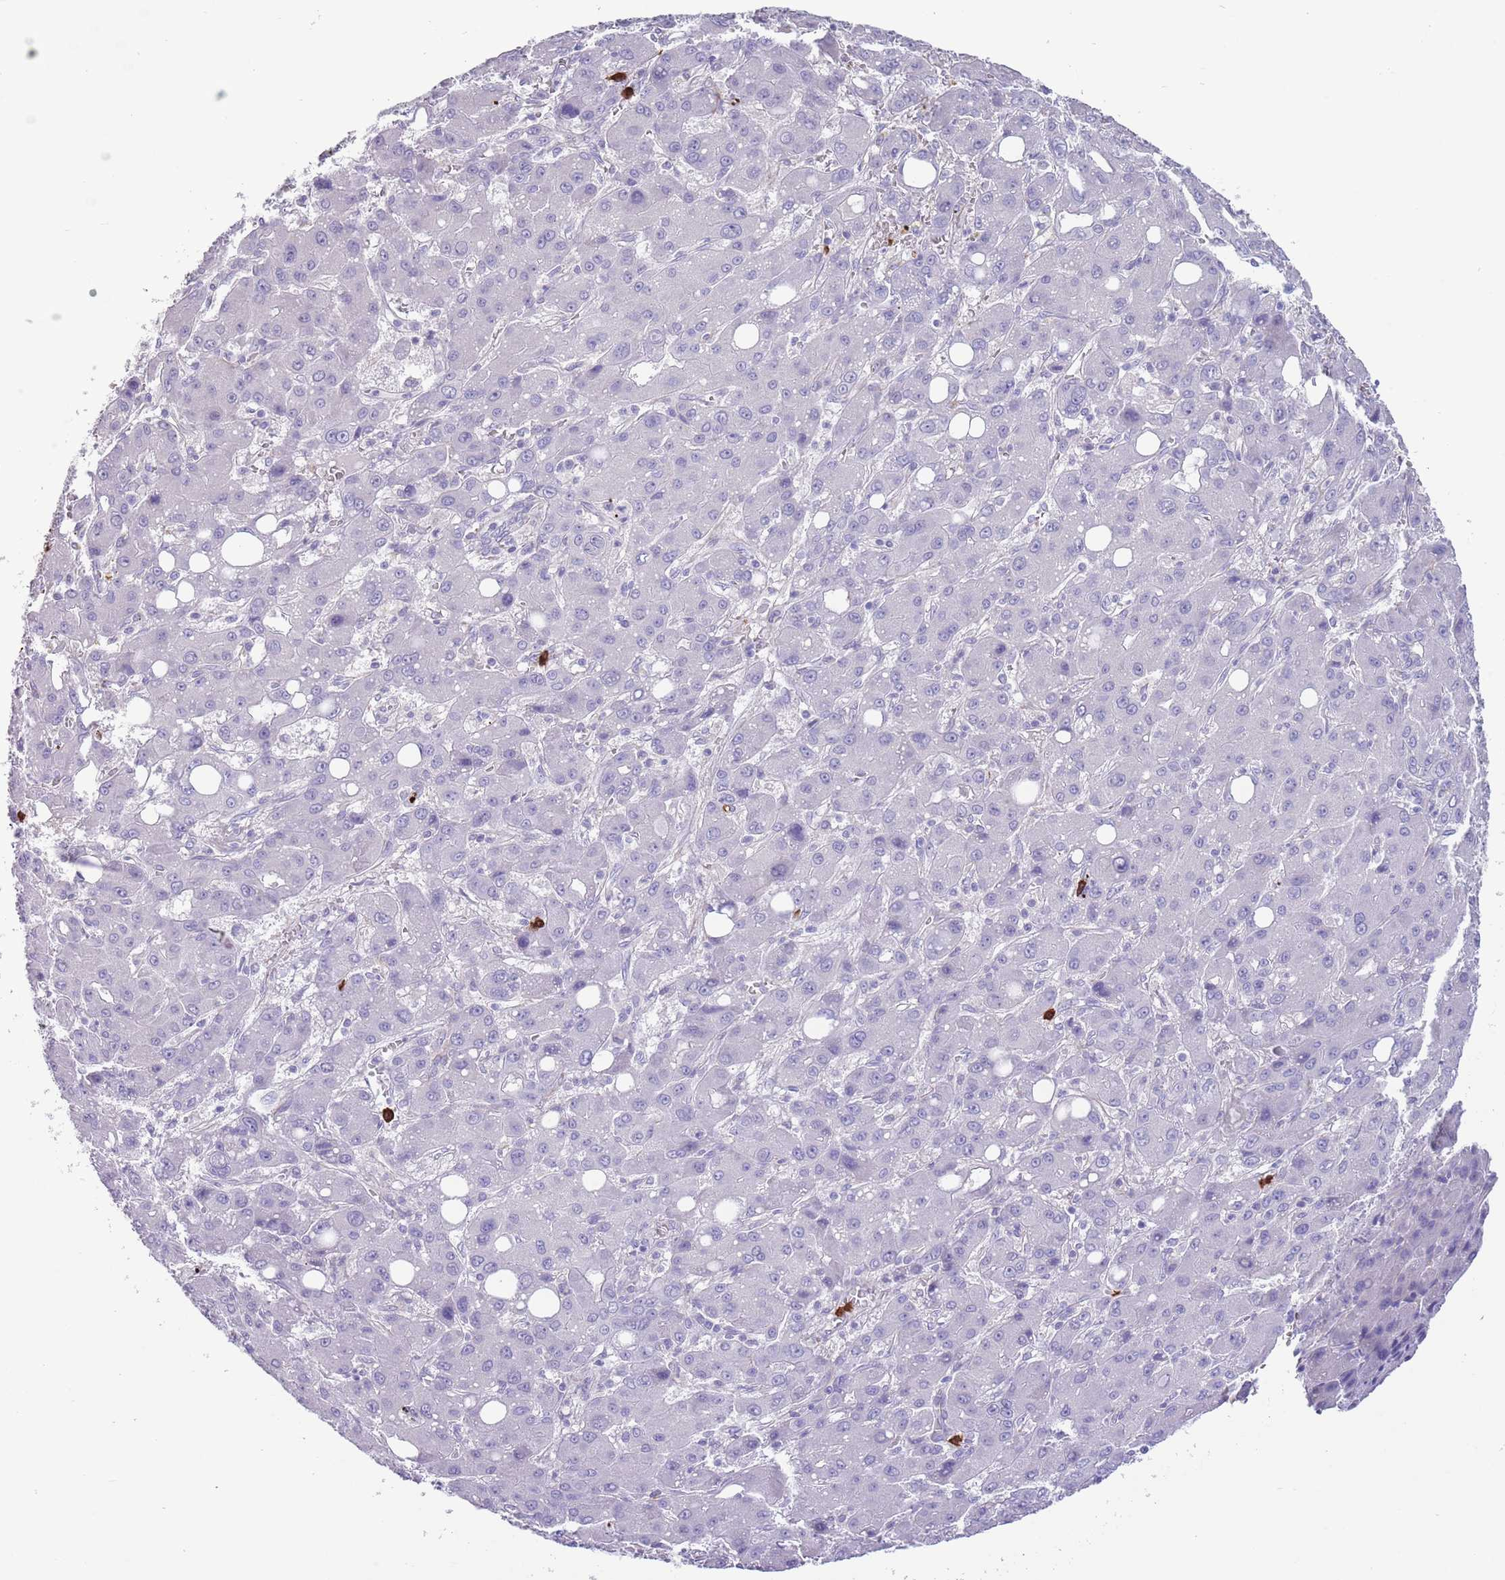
{"staining": {"intensity": "negative", "quantity": "none", "location": "none"}, "tissue": "liver cancer", "cell_type": "Tumor cells", "image_type": "cancer", "snomed": [{"axis": "morphology", "description": "Carcinoma, Hepatocellular, NOS"}, {"axis": "topography", "description": "Liver"}], "caption": "DAB (3,3'-diaminobenzidine) immunohistochemical staining of human liver hepatocellular carcinoma shows no significant positivity in tumor cells.", "gene": "TSGA13", "patient": {"sex": "male", "age": 55}}